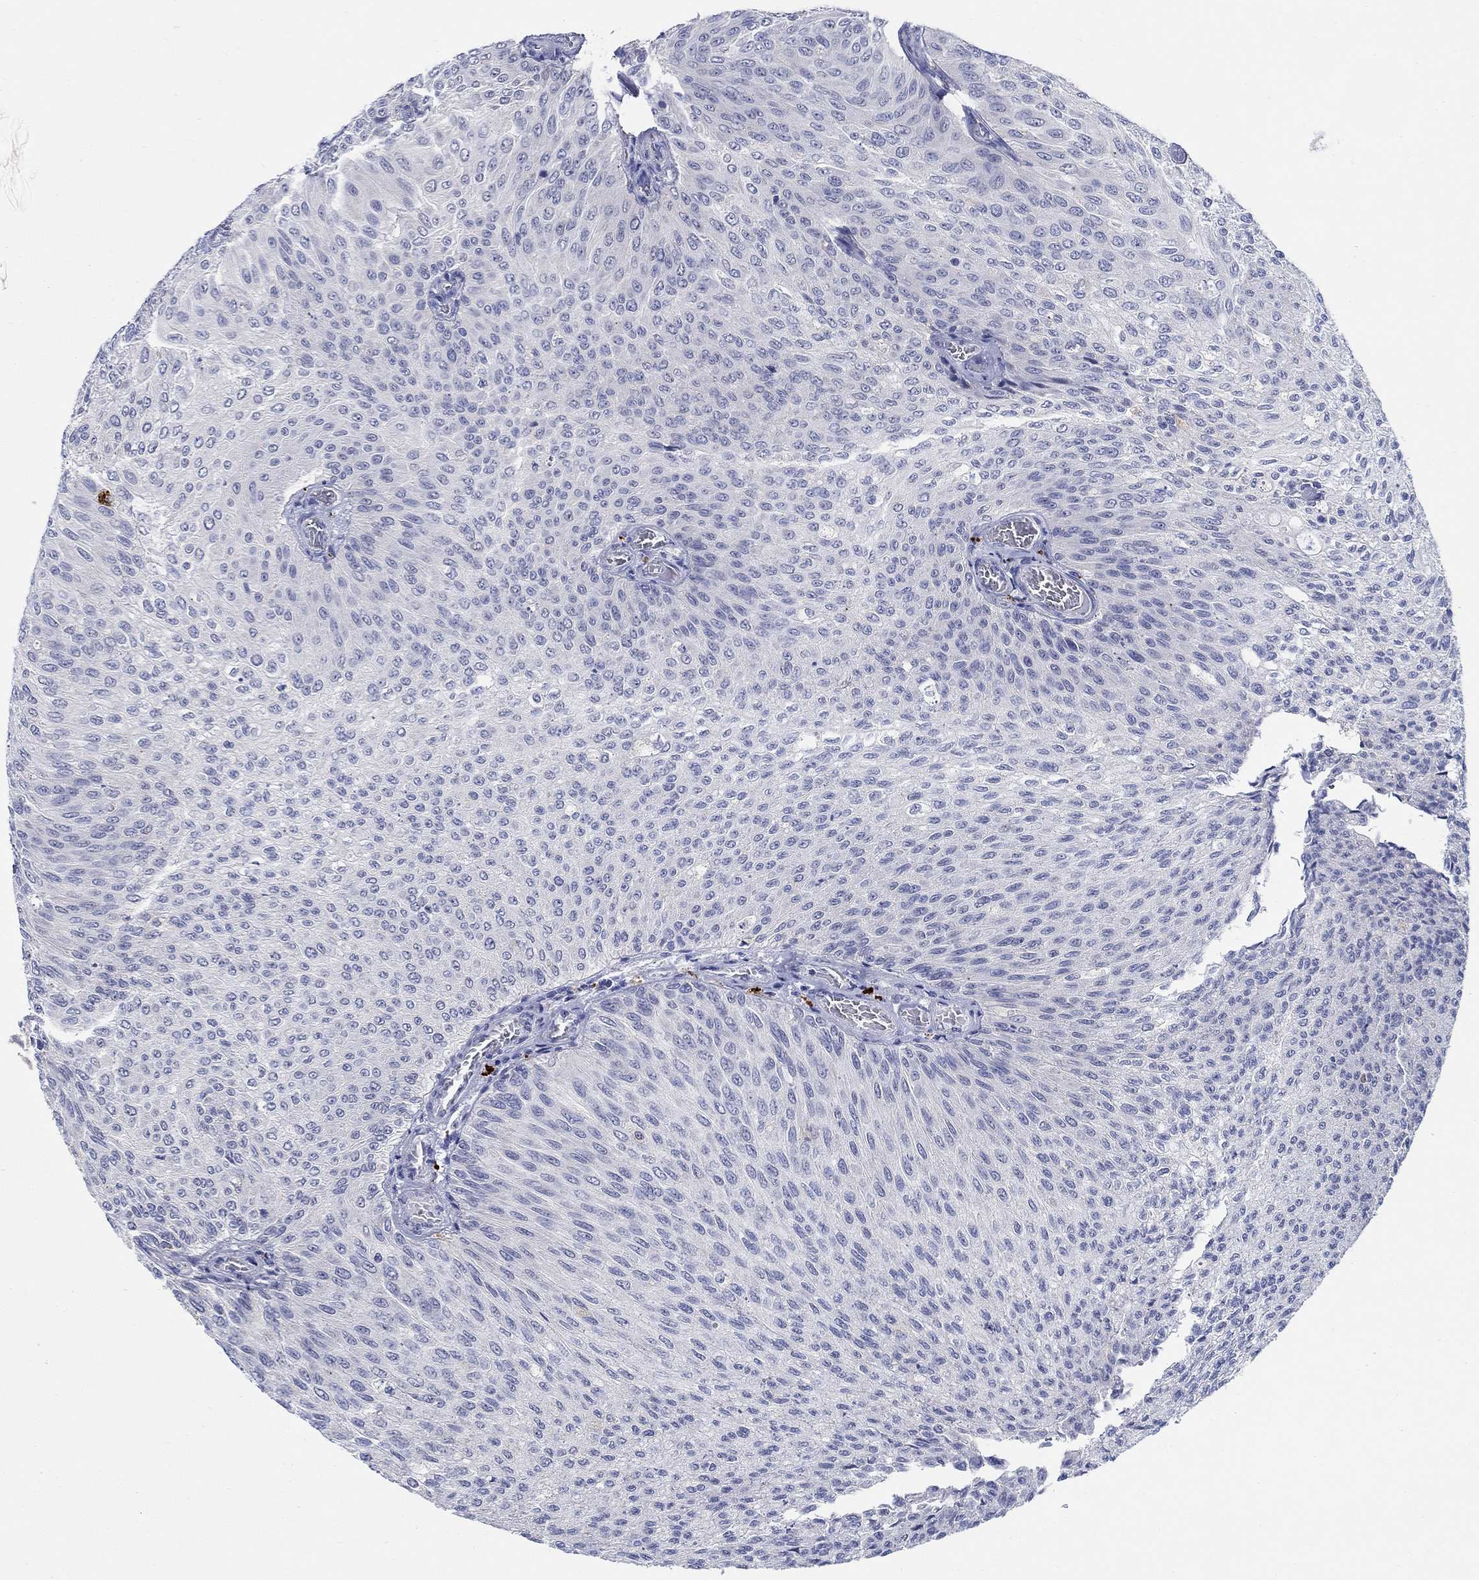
{"staining": {"intensity": "negative", "quantity": "none", "location": "none"}, "tissue": "urothelial cancer", "cell_type": "Tumor cells", "image_type": "cancer", "snomed": [{"axis": "morphology", "description": "Urothelial carcinoma, Low grade"}, {"axis": "topography", "description": "Ureter, NOS"}, {"axis": "topography", "description": "Urinary bladder"}], "caption": "This histopathology image is of urothelial carcinoma (low-grade) stained with immunohistochemistry (IHC) to label a protein in brown with the nuclei are counter-stained blue. There is no staining in tumor cells. (IHC, brightfield microscopy, high magnification).", "gene": "RAP1GAP", "patient": {"sex": "male", "age": 78}}